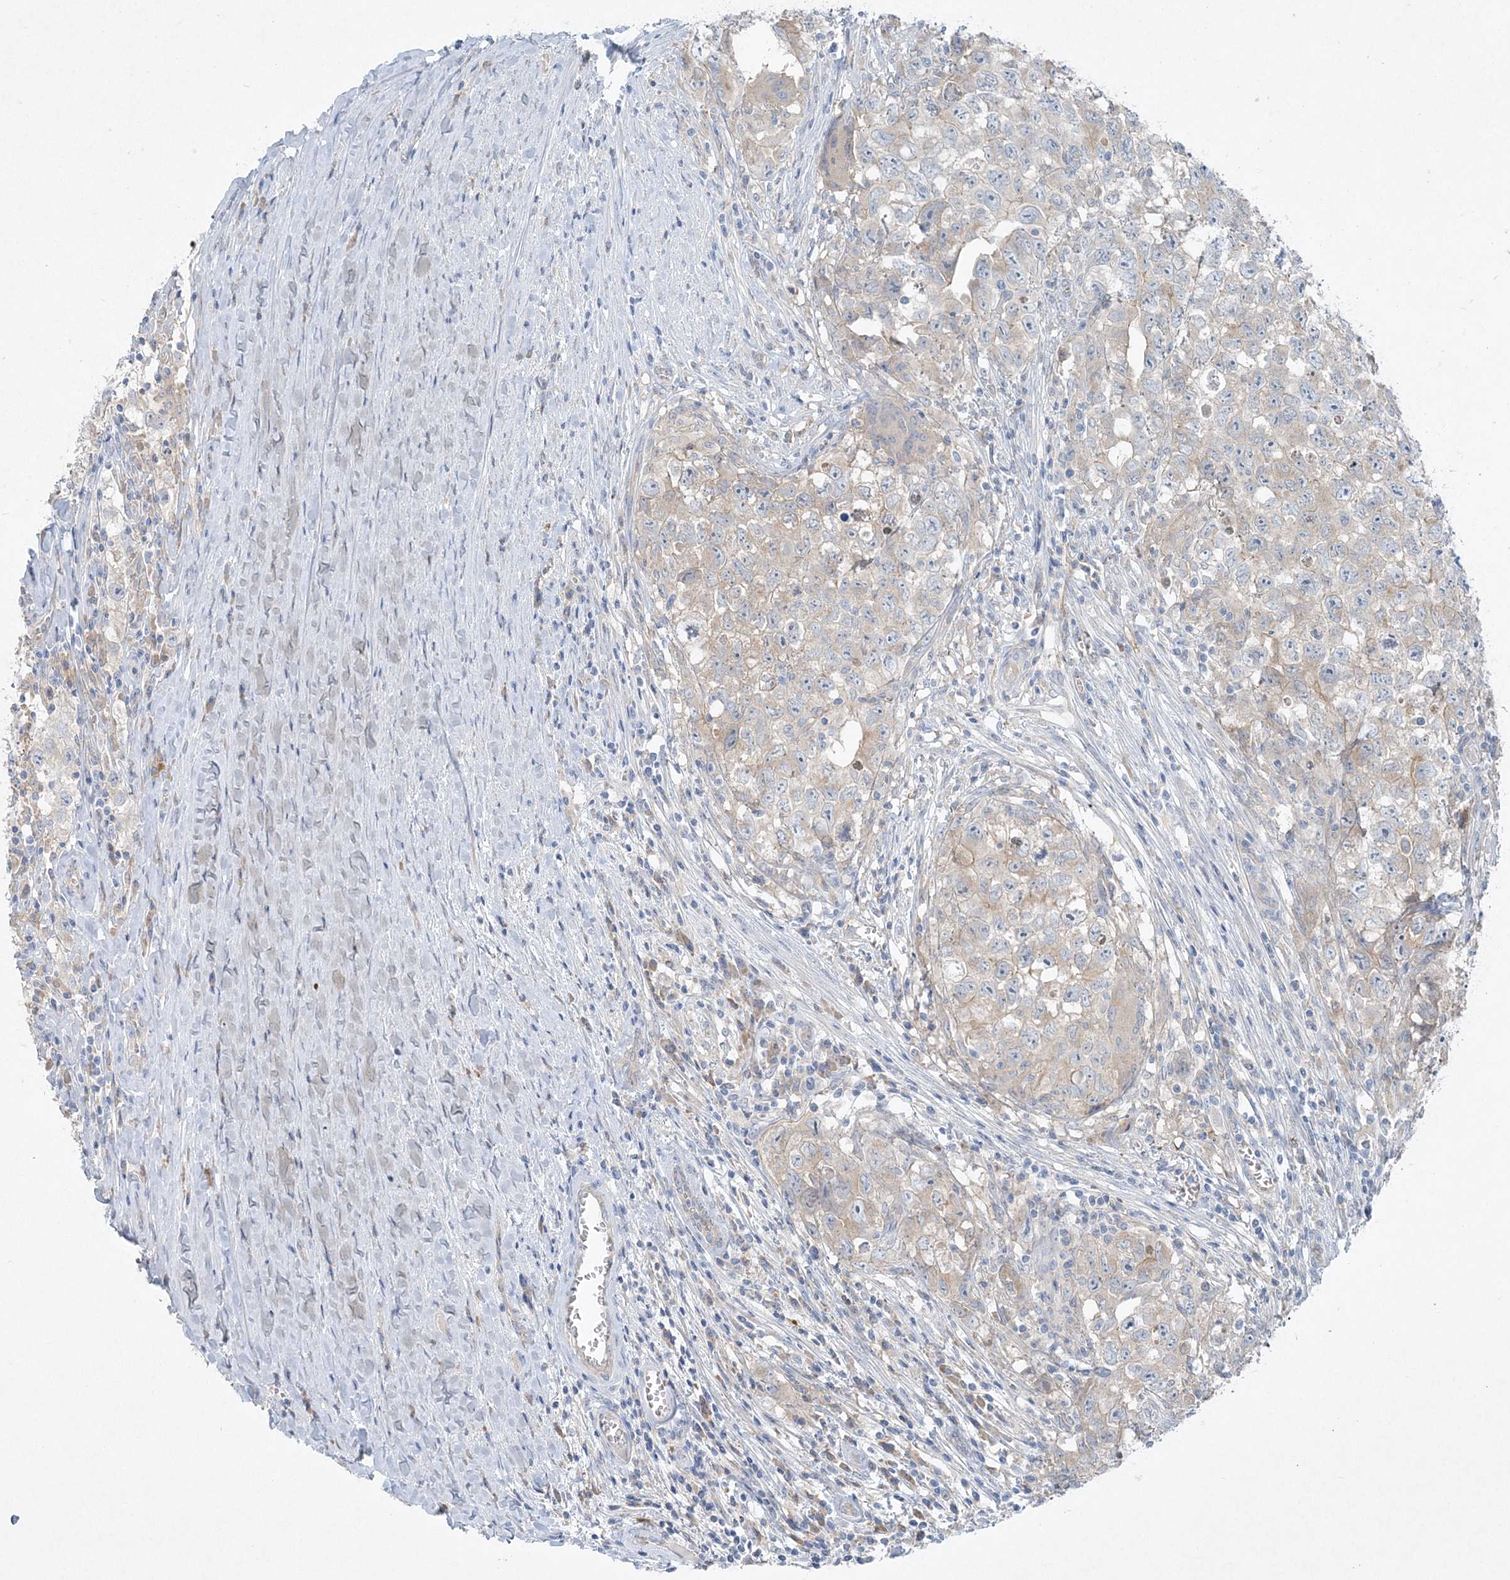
{"staining": {"intensity": "weak", "quantity": "<25%", "location": "cytoplasmic/membranous"}, "tissue": "testis cancer", "cell_type": "Tumor cells", "image_type": "cancer", "snomed": [{"axis": "morphology", "description": "Seminoma, NOS"}, {"axis": "morphology", "description": "Carcinoma, Embryonal, NOS"}, {"axis": "topography", "description": "Testis"}], "caption": "High power microscopy histopathology image of an IHC image of testis cancer, revealing no significant staining in tumor cells.", "gene": "ATP11A", "patient": {"sex": "male", "age": 43}}